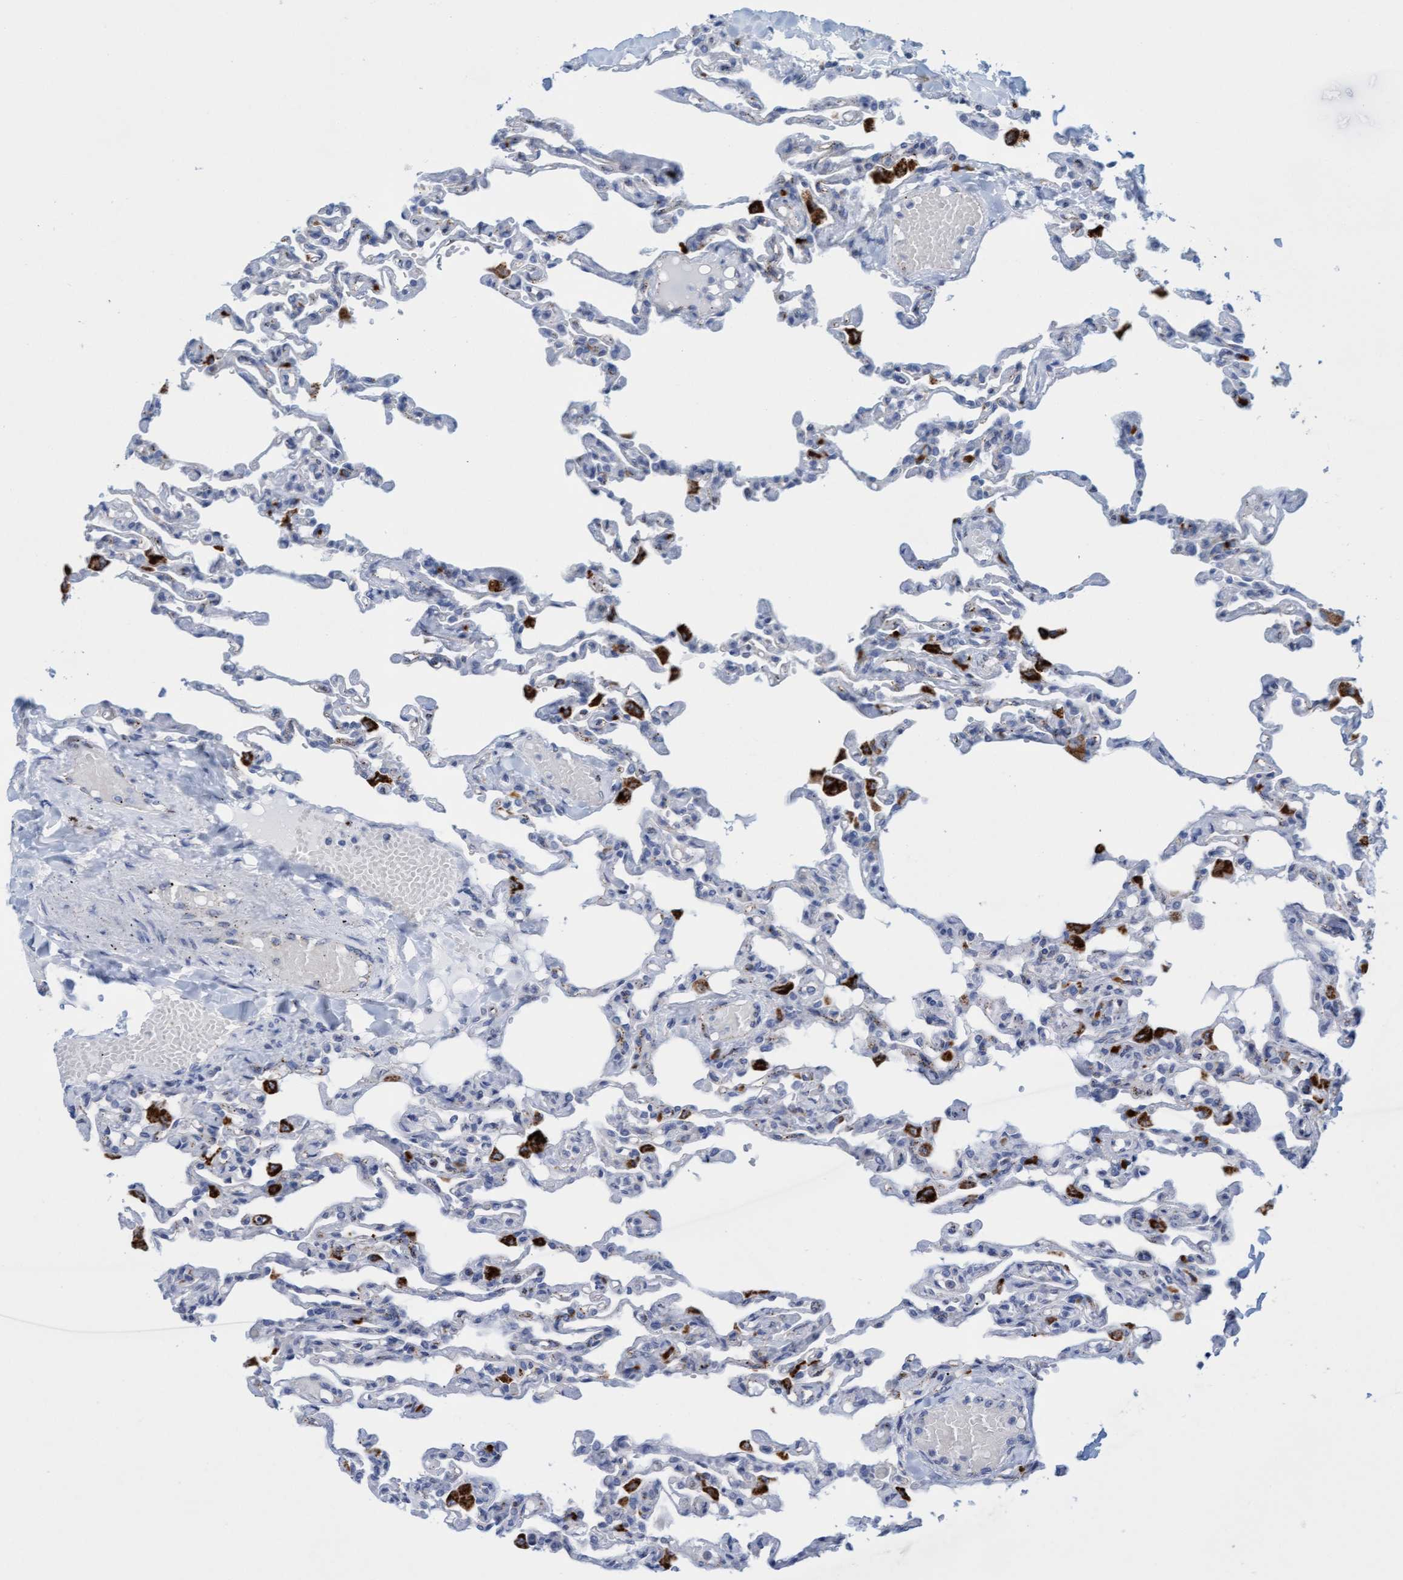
{"staining": {"intensity": "negative", "quantity": "none", "location": "none"}, "tissue": "lung", "cell_type": "Alveolar cells", "image_type": "normal", "snomed": [{"axis": "morphology", "description": "Normal tissue, NOS"}, {"axis": "topography", "description": "Lung"}], "caption": "Lung was stained to show a protein in brown. There is no significant staining in alveolar cells. Brightfield microscopy of immunohistochemistry (IHC) stained with DAB (brown) and hematoxylin (blue), captured at high magnification.", "gene": "SGSH", "patient": {"sex": "male", "age": 21}}